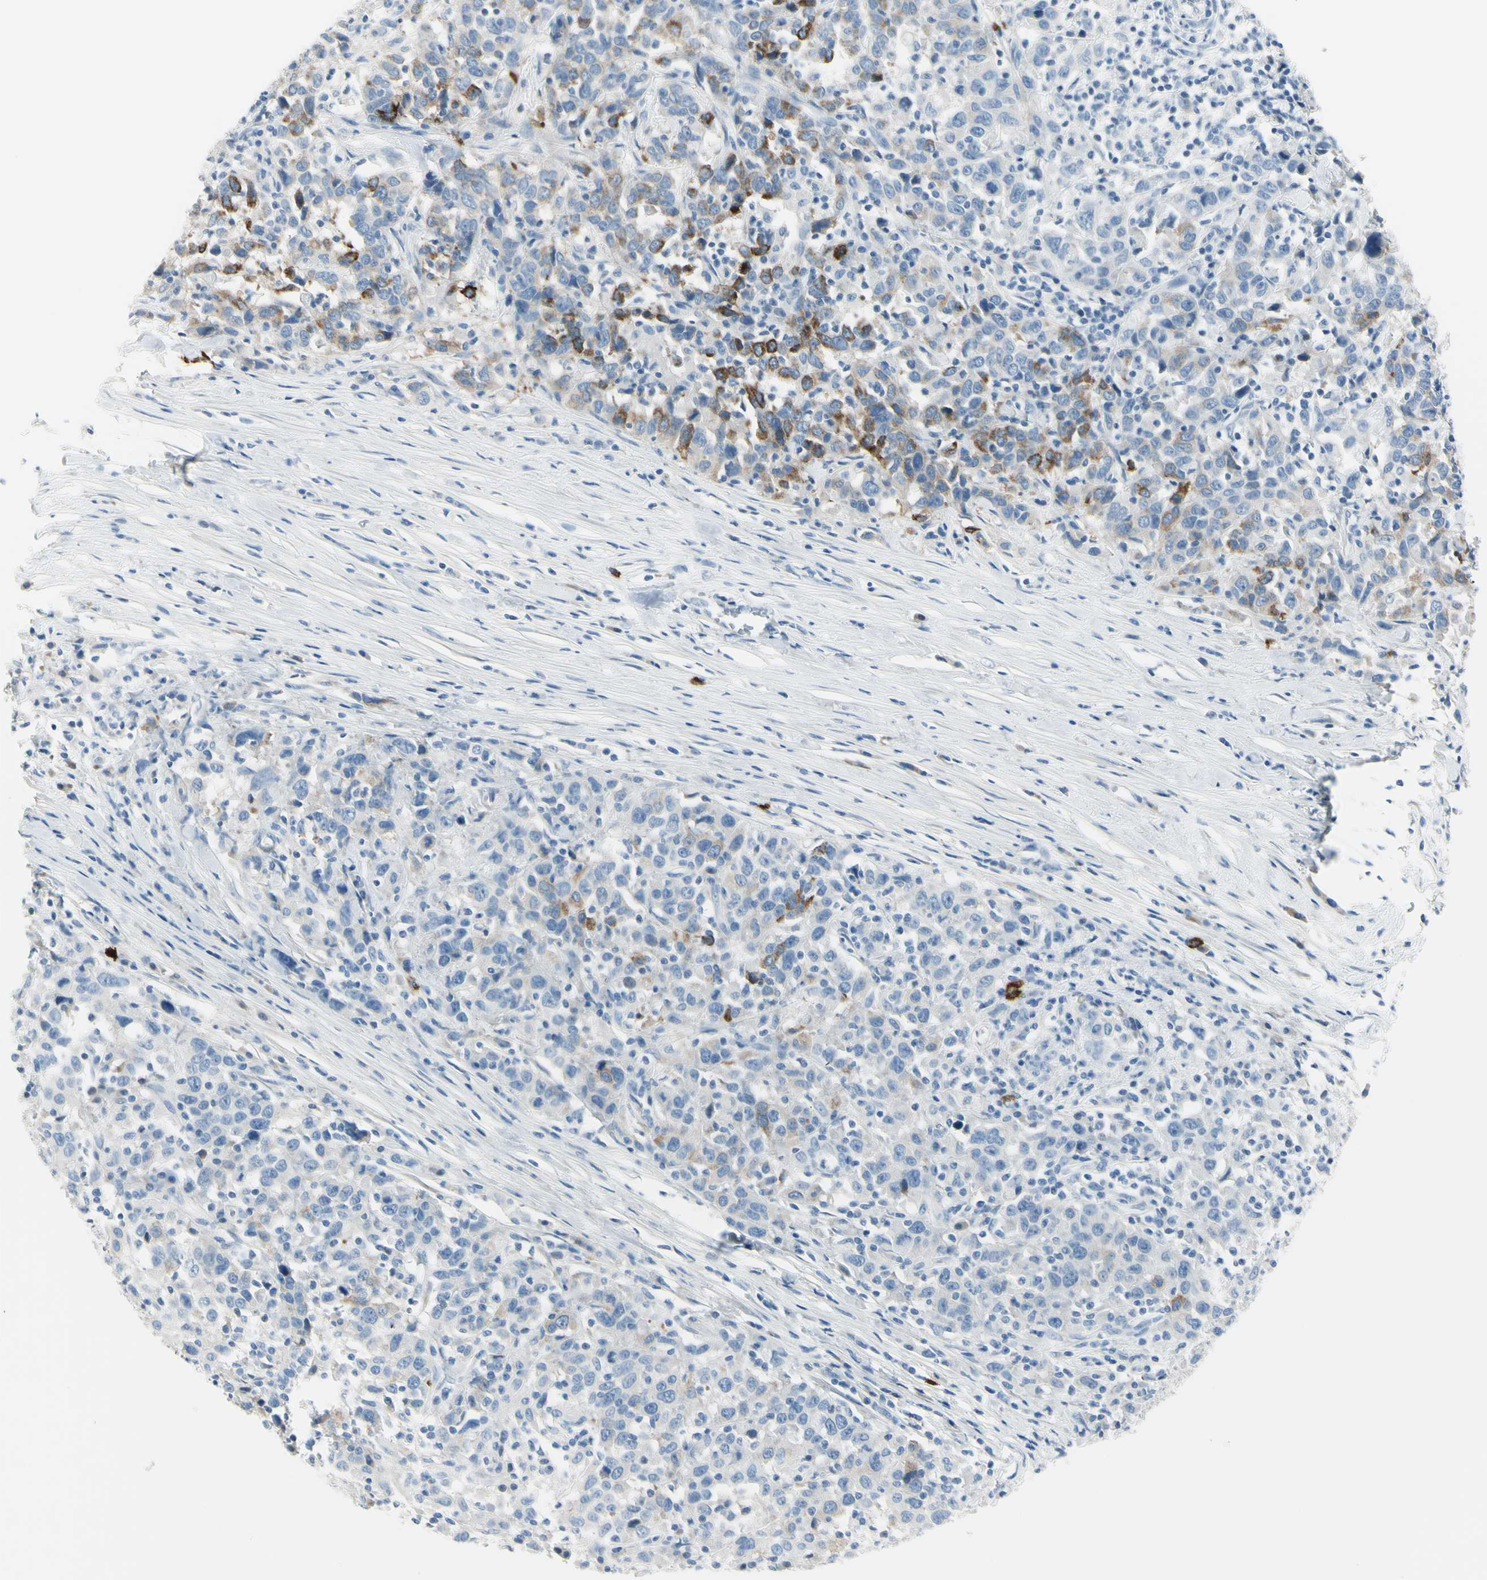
{"staining": {"intensity": "strong", "quantity": "25%-75%", "location": "cytoplasmic/membranous"}, "tissue": "urothelial cancer", "cell_type": "Tumor cells", "image_type": "cancer", "snomed": [{"axis": "morphology", "description": "Urothelial carcinoma, High grade"}, {"axis": "topography", "description": "Urinary bladder"}], "caption": "IHC of human urothelial carcinoma (high-grade) exhibits high levels of strong cytoplasmic/membranous staining in approximately 25%-75% of tumor cells. The staining was performed using DAB (3,3'-diaminobenzidine) to visualize the protein expression in brown, while the nuclei were stained in blue with hematoxylin (Magnification: 20x).", "gene": "DLG4", "patient": {"sex": "male", "age": 61}}